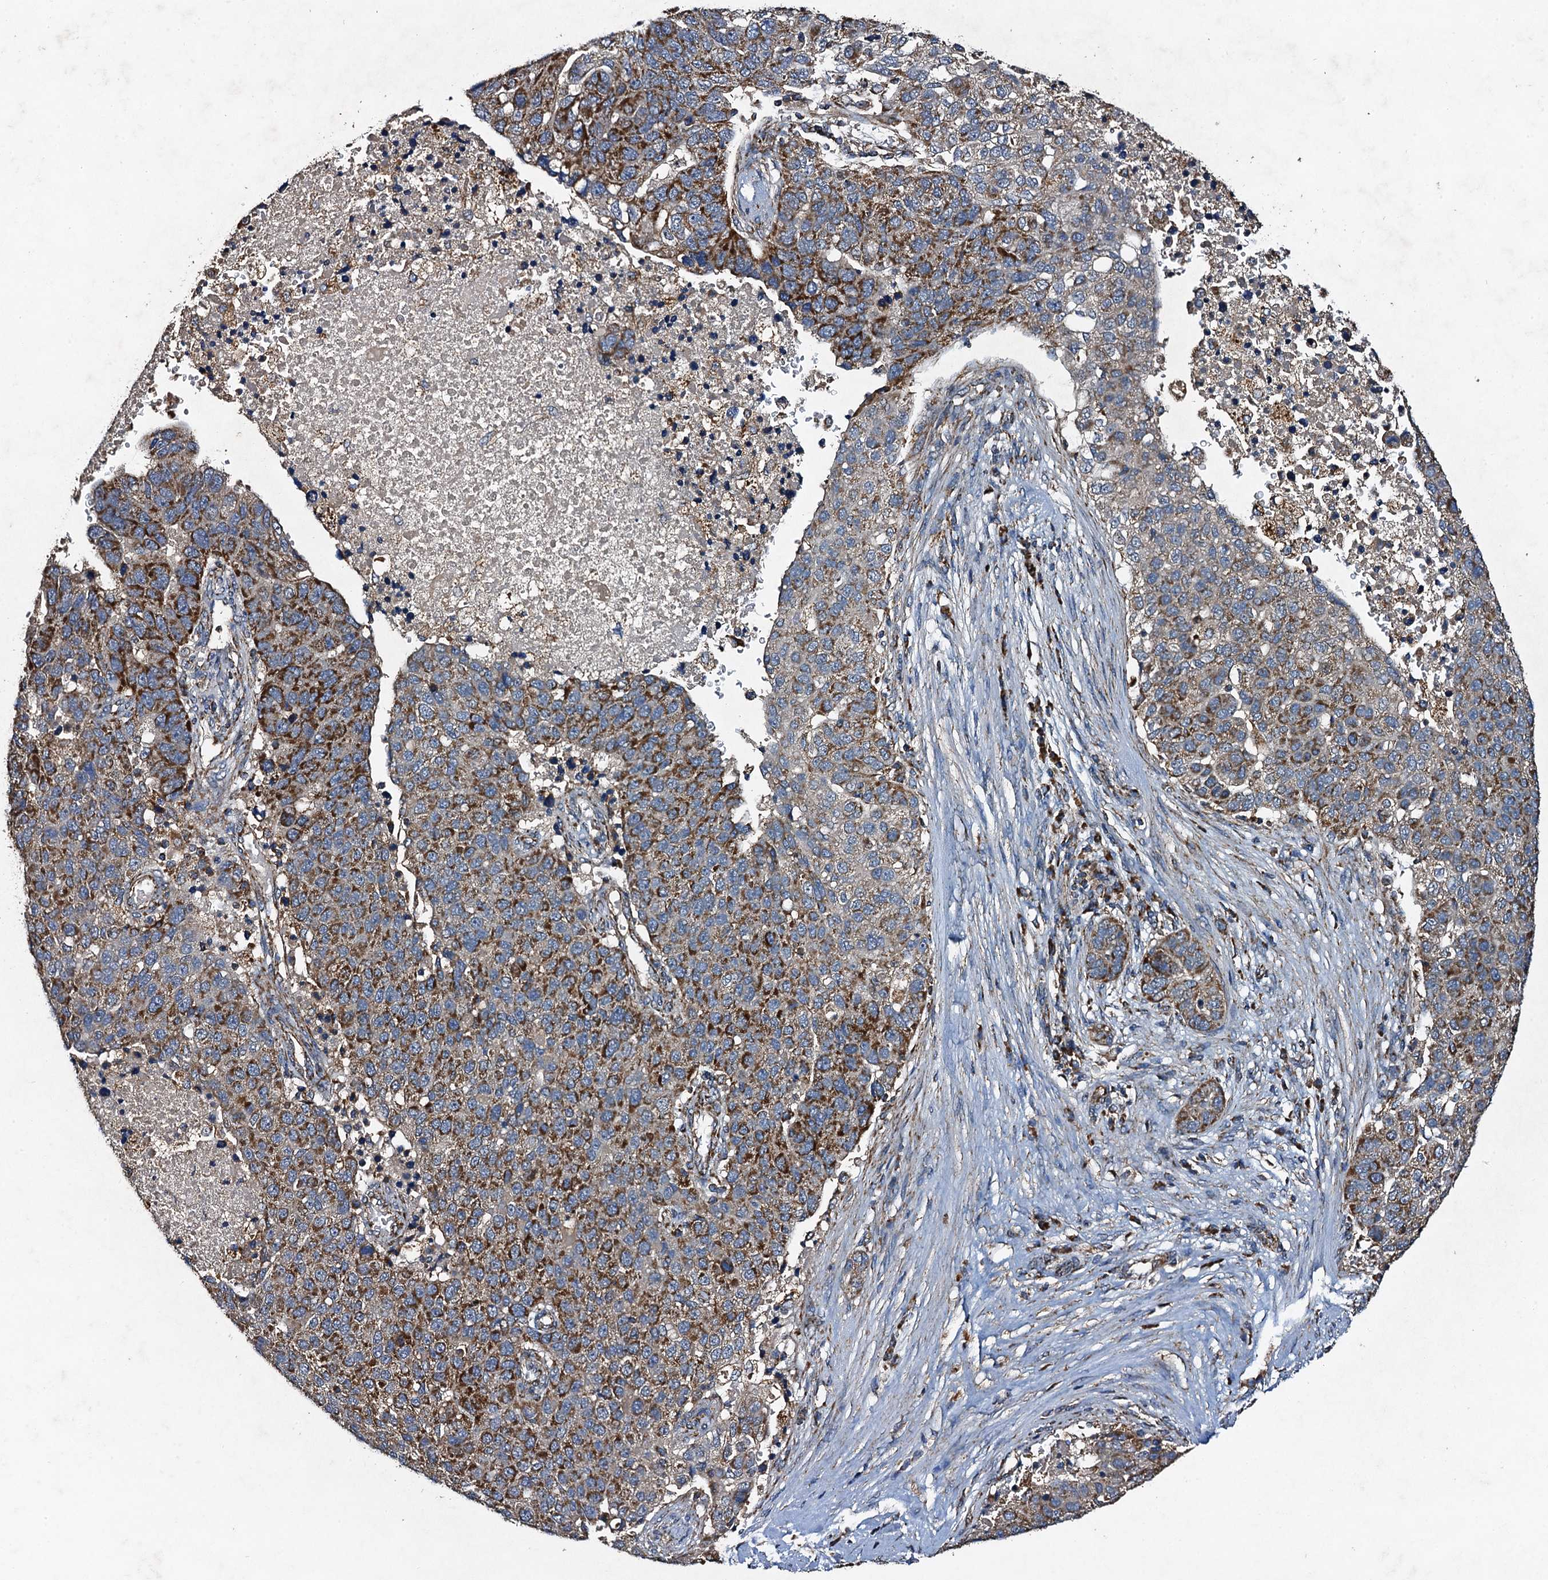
{"staining": {"intensity": "moderate", "quantity": ">75%", "location": "cytoplasmic/membranous"}, "tissue": "pancreatic cancer", "cell_type": "Tumor cells", "image_type": "cancer", "snomed": [{"axis": "morphology", "description": "Adenocarcinoma, NOS"}, {"axis": "topography", "description": "Pancreas"}], "caption": "Immunohistochemical staining of human adenocarcinoma (pancreatic) exhibits medium levels of moderate cytoplasmic/membranous positivity in approximately >75% of tumor cells.", "gene": "NDUFA13", "patient": {"sex": "female", "age": 61}}